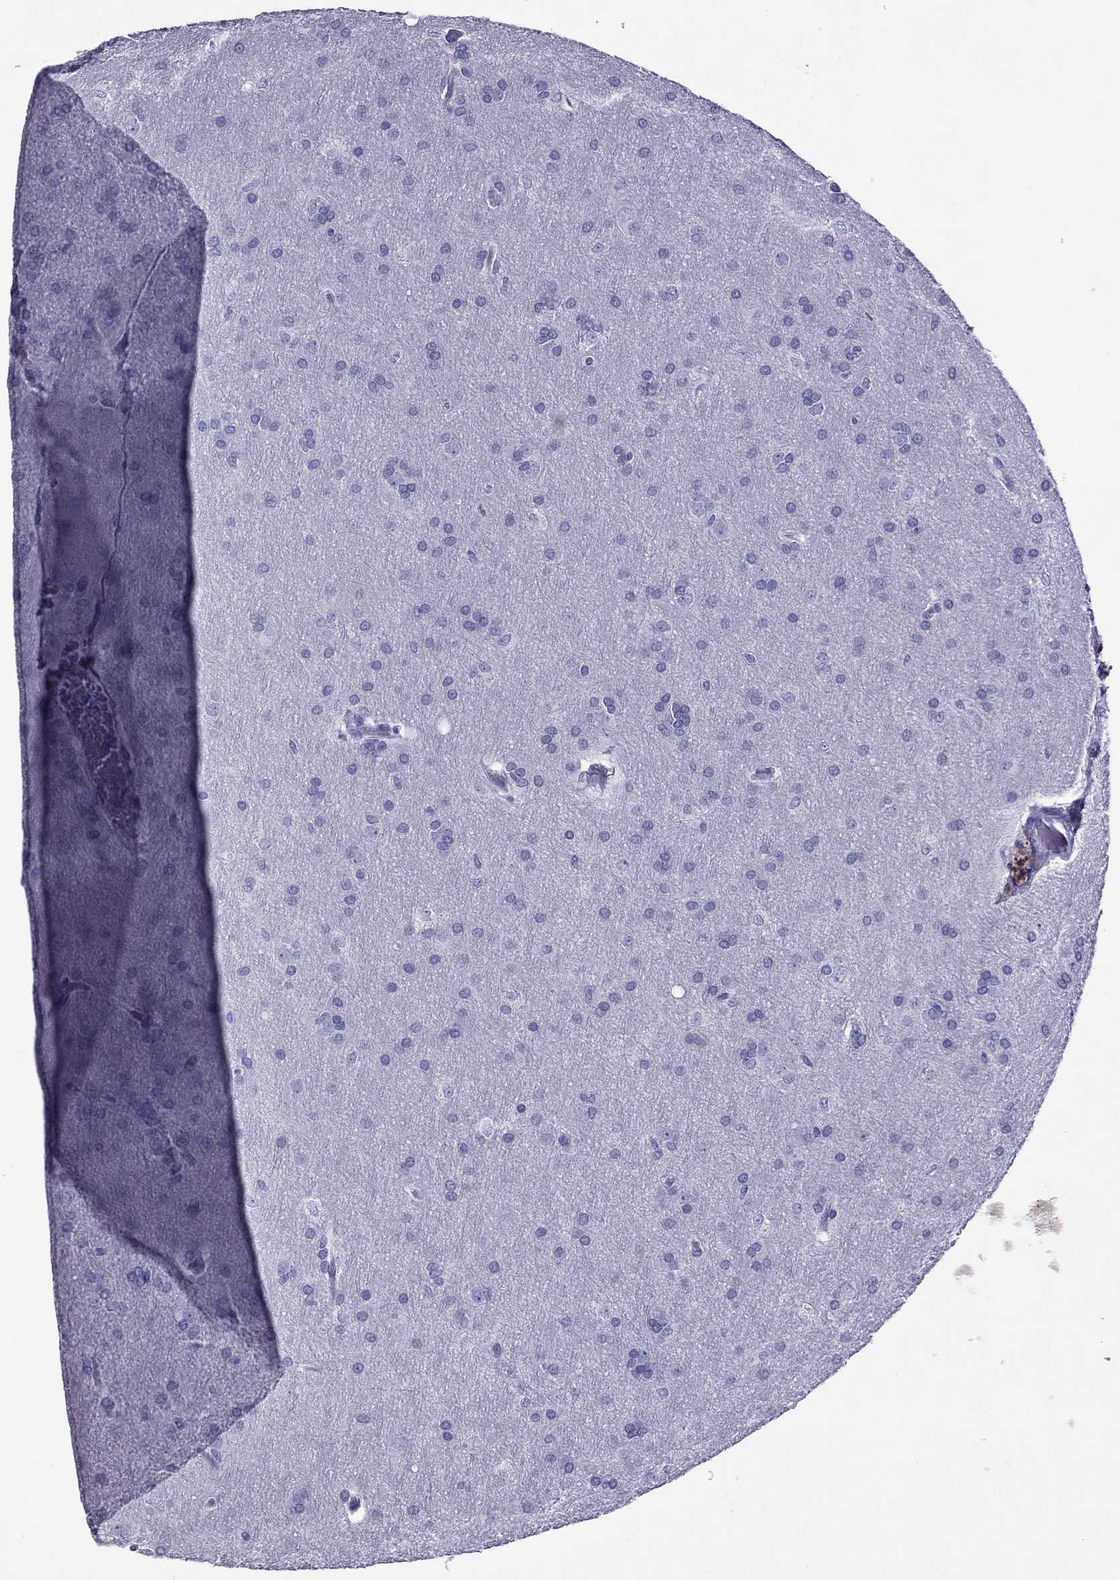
{"staining": {"intensity": "negative", "quantity": "none", "location": "none"}, "tissue": "glioma", "cell_type": "Tumor cells", "image_type": "cancer", "snomed": [{"axis": "morphology", "description": "Glioma, malignant, Low grade"}, {"axis": "topography", "description": "Brain"}], "caption": "A high-resolution image shows IHC staining of glioma, which exhibits no significant expression in tumor cells.", "gene": "MYL11", "patient": {"sex": "female", "age": 32}}